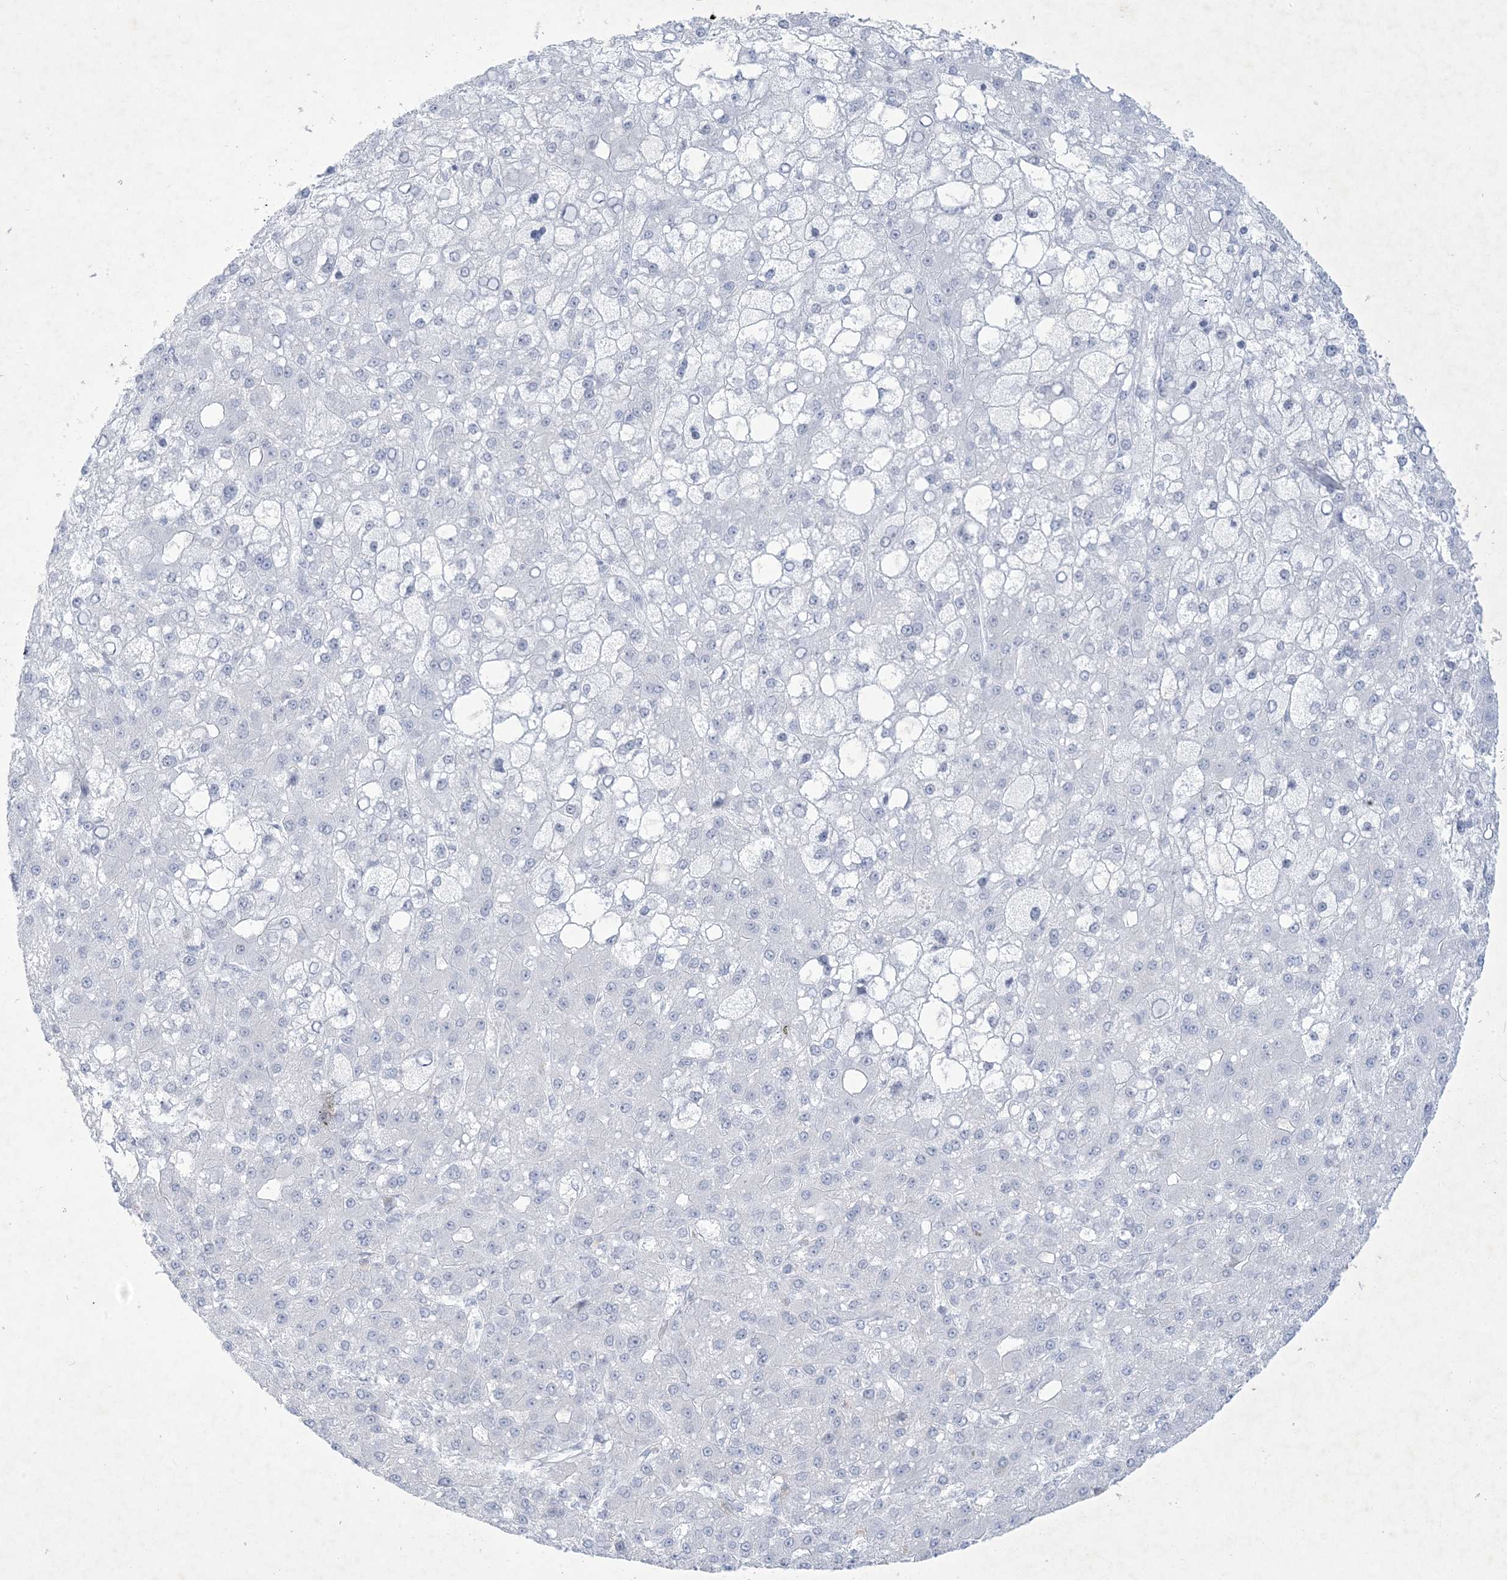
{"staining": {"intensity": "negative", "quantity": "none", "location": "none"}, "tissue": "liver cancer", "cell_type": "Tumor cells", "image_type": "cancer", "snomed": [{"axis": "morphology", "description": "Carcinoma, Hepatocellular, NOS"}, {"axis": "topography", "description": "Liver"}], "caption": "High power microscopy image of an IHC histopathology image of liver cancer (hepatocellular carcinoma), revealing no significant expression in tumor cells. (DAB IHC visualized using brightfield microscopy, high magnification).", "gene": "HOMEZ", "patient": {"sex": "male", "age": 67}}